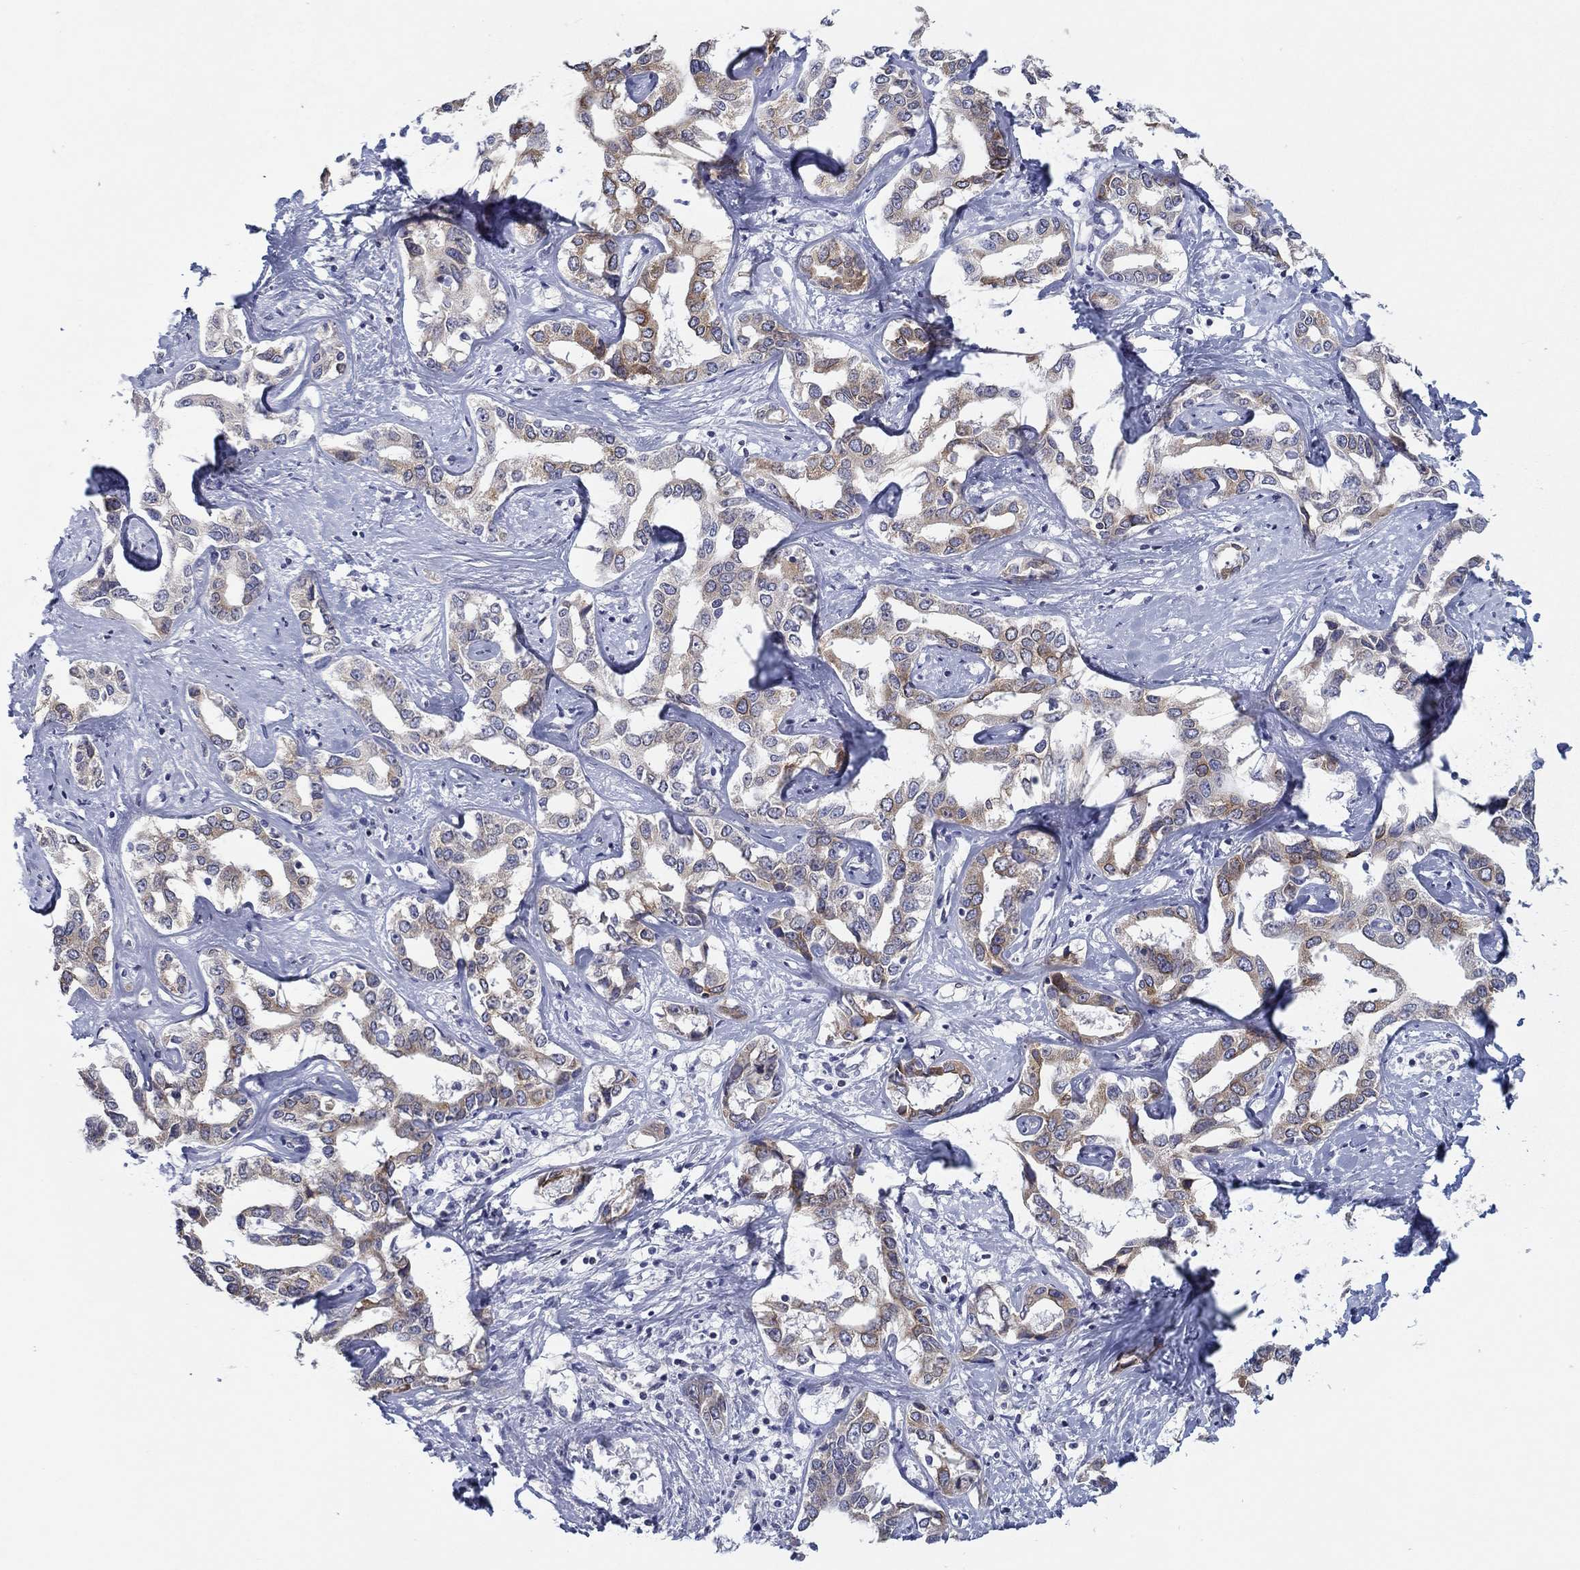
{"staining": {"intensity": "moderate", "quantity": "25%-75%", "location": "cytoplasmic/membranous"}, "tissue": "liver cancer", "cell_type": "Tumor cells", "image_type": "cancer", "snomed": [{"axis": "morphology", "description": "Cholangiocarcinoma"}, {"axis": "topography", "description": "Liver"}], "caption": "High-power microscopy captured an immunohistochemistry (IHC) photomicrograph of liver cancer, revealing moderate cytoplasmic/membranous positivity in about 25%-75% of tumor cells.", "gene": "ERMP1", "patient": {"sex": "male", "age": 59}}